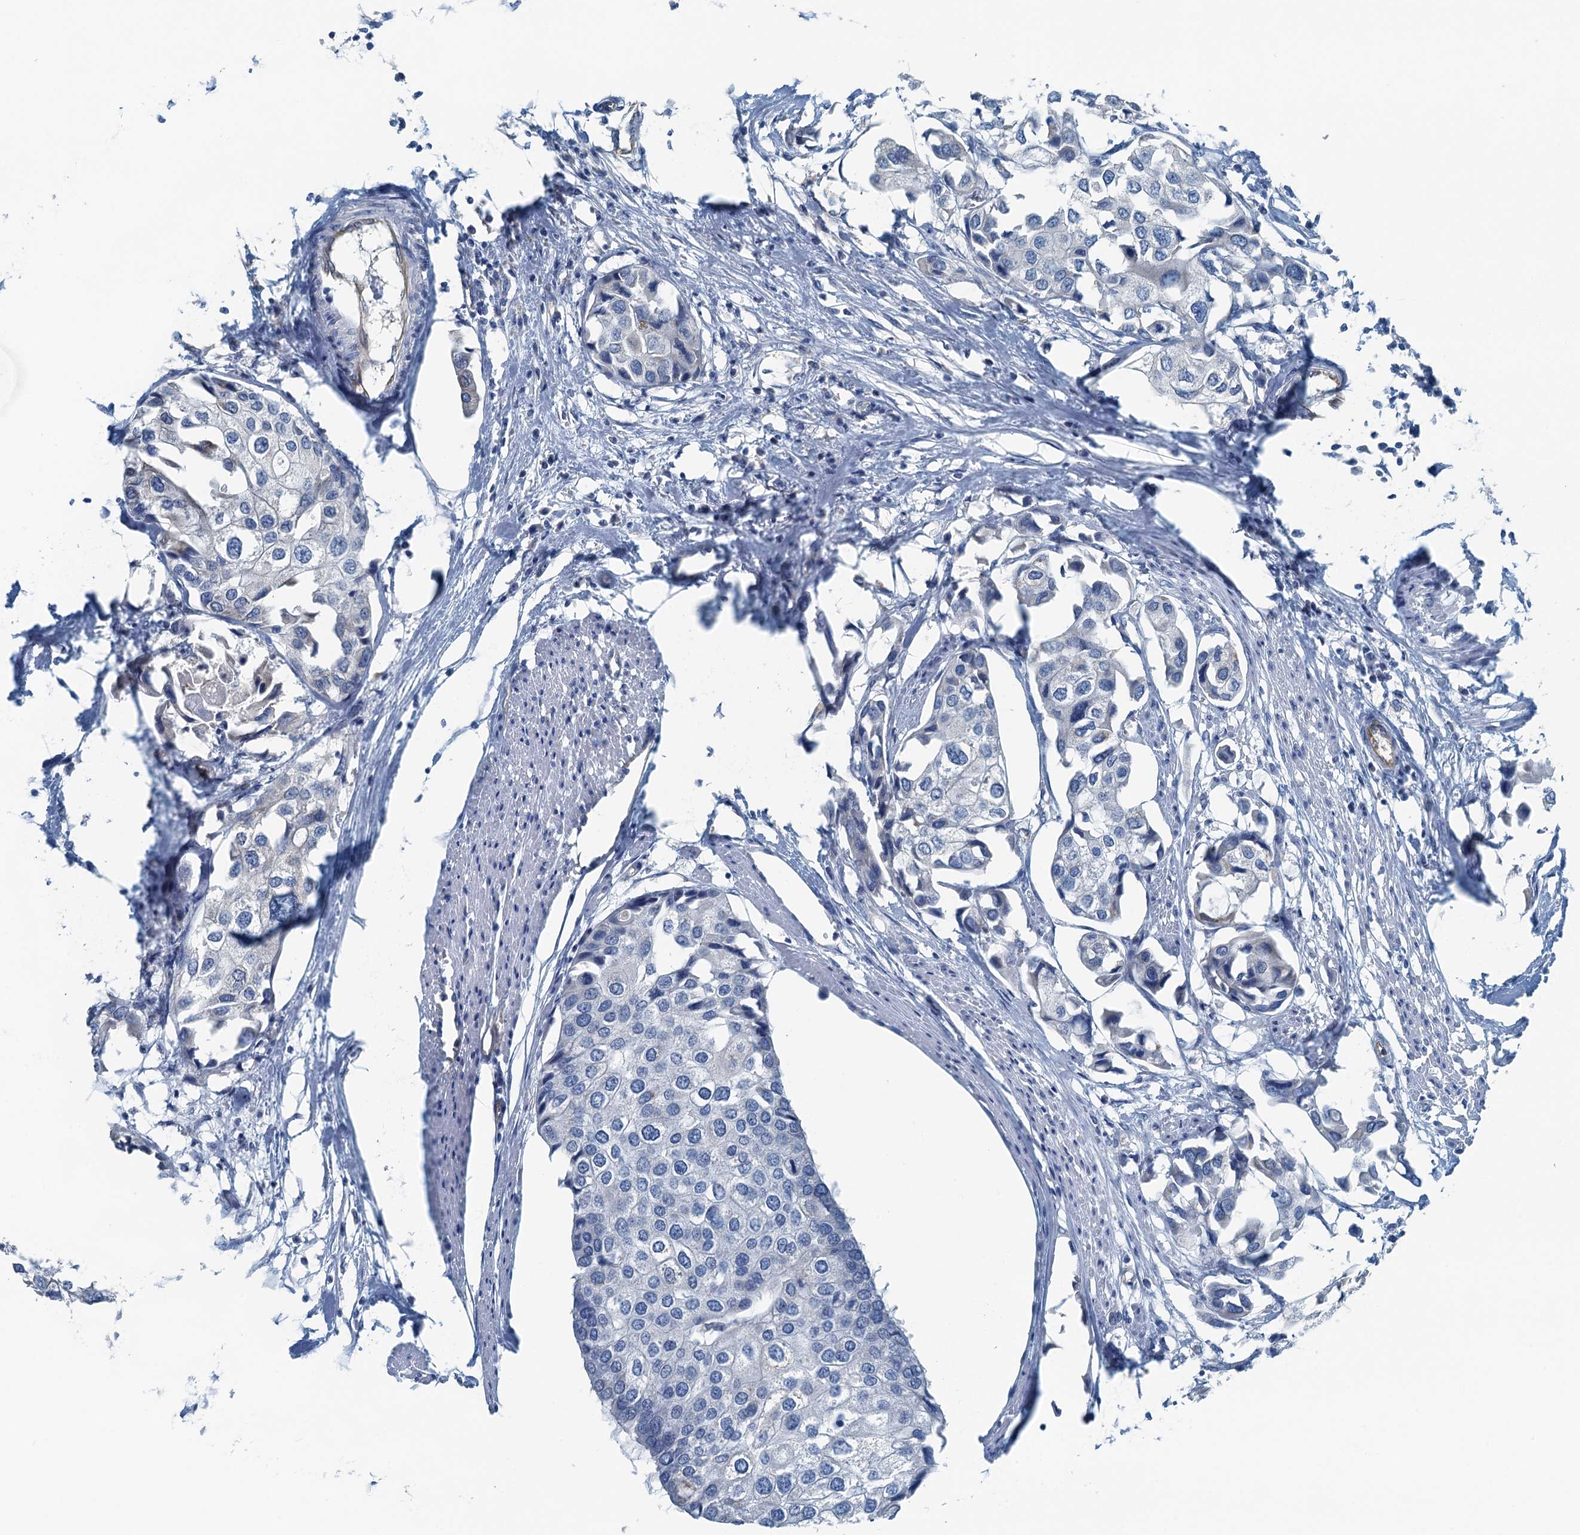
{"staining": {"intensity": "negative", "quantity": "none", "location": "none"}, "tissue": "urothelial cancer", "cell_type": "Tumor cells", "image_type": "cancer", "snomed": [{"axis": "morphology", "description": "Urothelial carcinoma, High grade"}, {"axis": "topography", "description": "Urinary bladder"}], "caption": "Tumor cells are negative for protein expression in human high-grade urothelial carcinoma.", "gene": "GFOD2", "patient": {"sex": "male", "age": 64}}